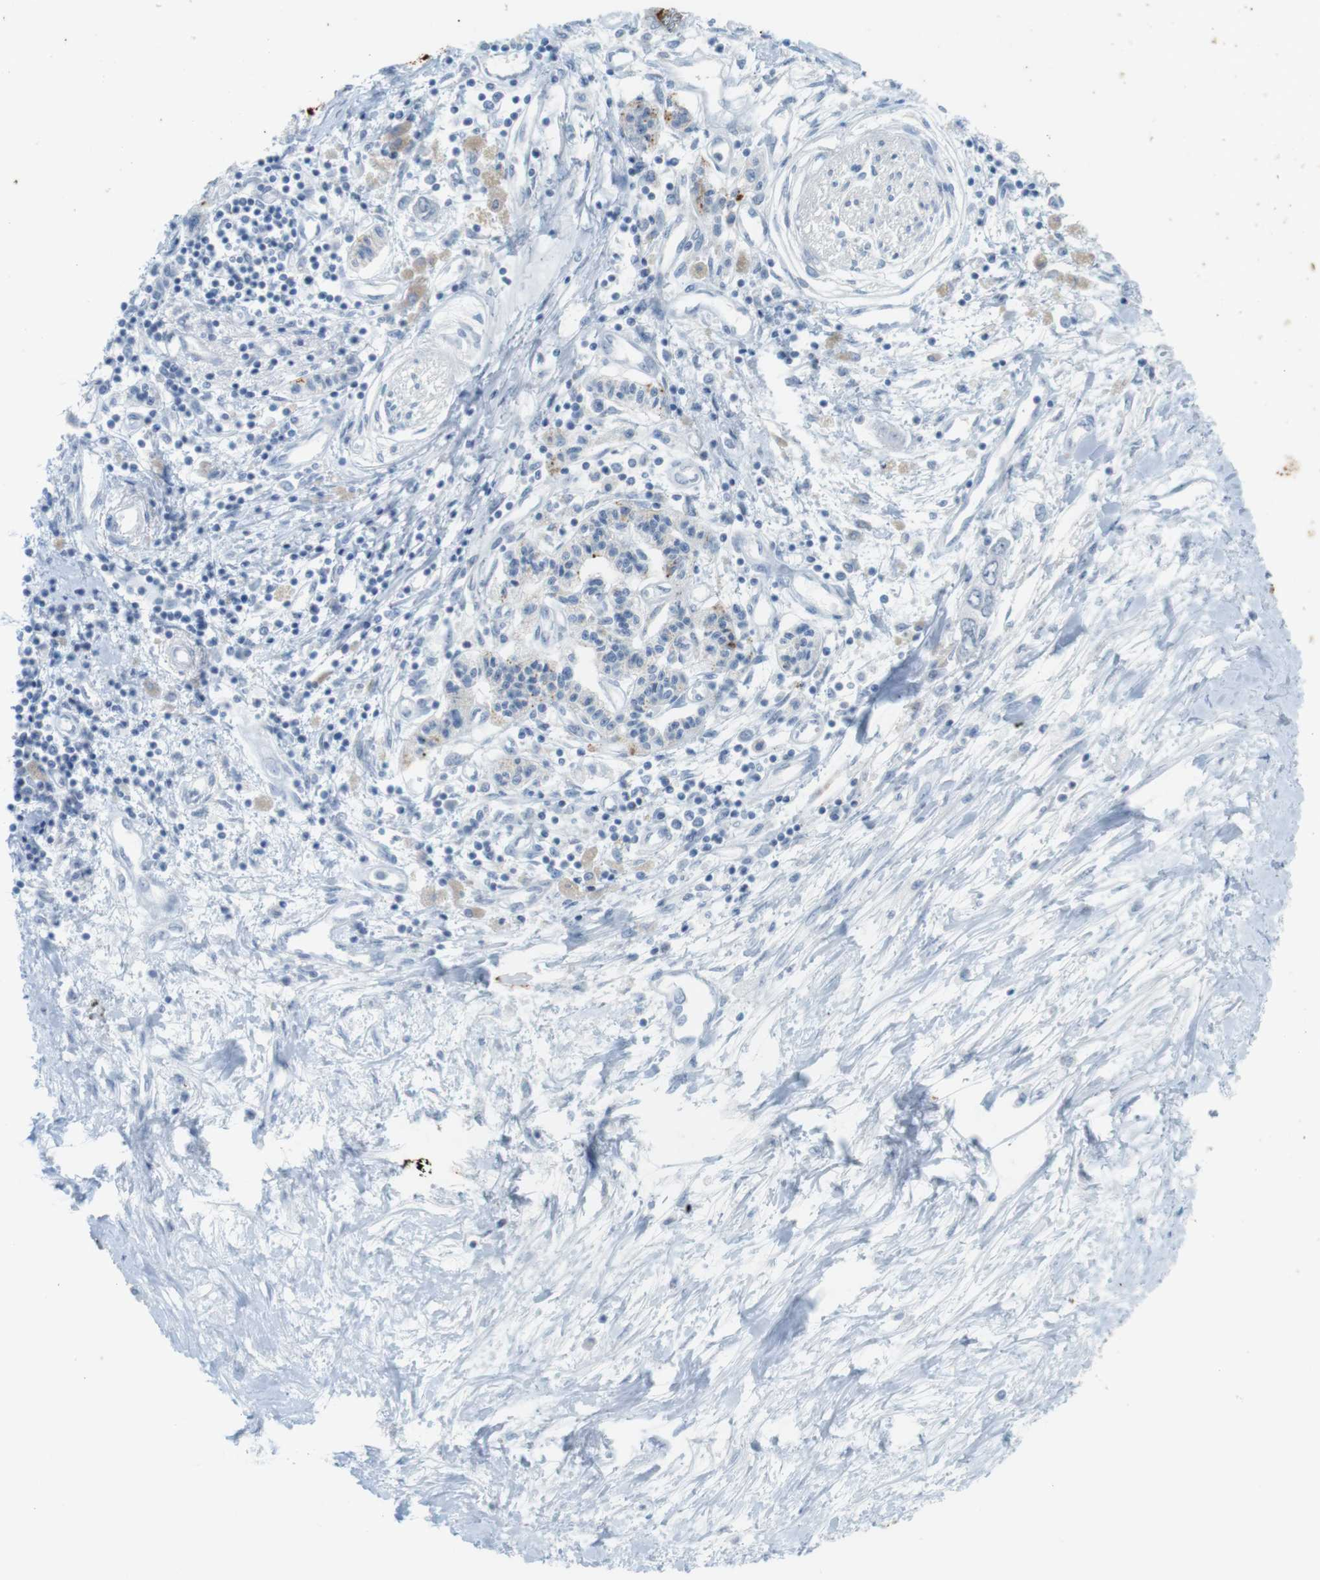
{"staining": {"intensity": "strong", "quantity": "25%-75%", "location": "cytoplasmic/membranous"}, "tissue": "pancreatic cancer", "cell_type": "Tumor cells", "image_type": "cancer", "snomed": [{"axis": "morphology", "description": "Adenocarcinoma, NOS"}, {"axis": "topography", "description": "Pancreas"}], "caption": "Protein expression by IHC reveals strong cytoplasmic/membranous expression in about 25%-75% of tumor cells in adenocarcinoma (pancreatic). The staining was performed using DAB (3,3'-diaminobenzidine), with brown indicating positive protein expression. Nuclei are stained blue with hematoxylin.", "gene": "MUC5B", "patient": {"sex": "female", "age": 77}}